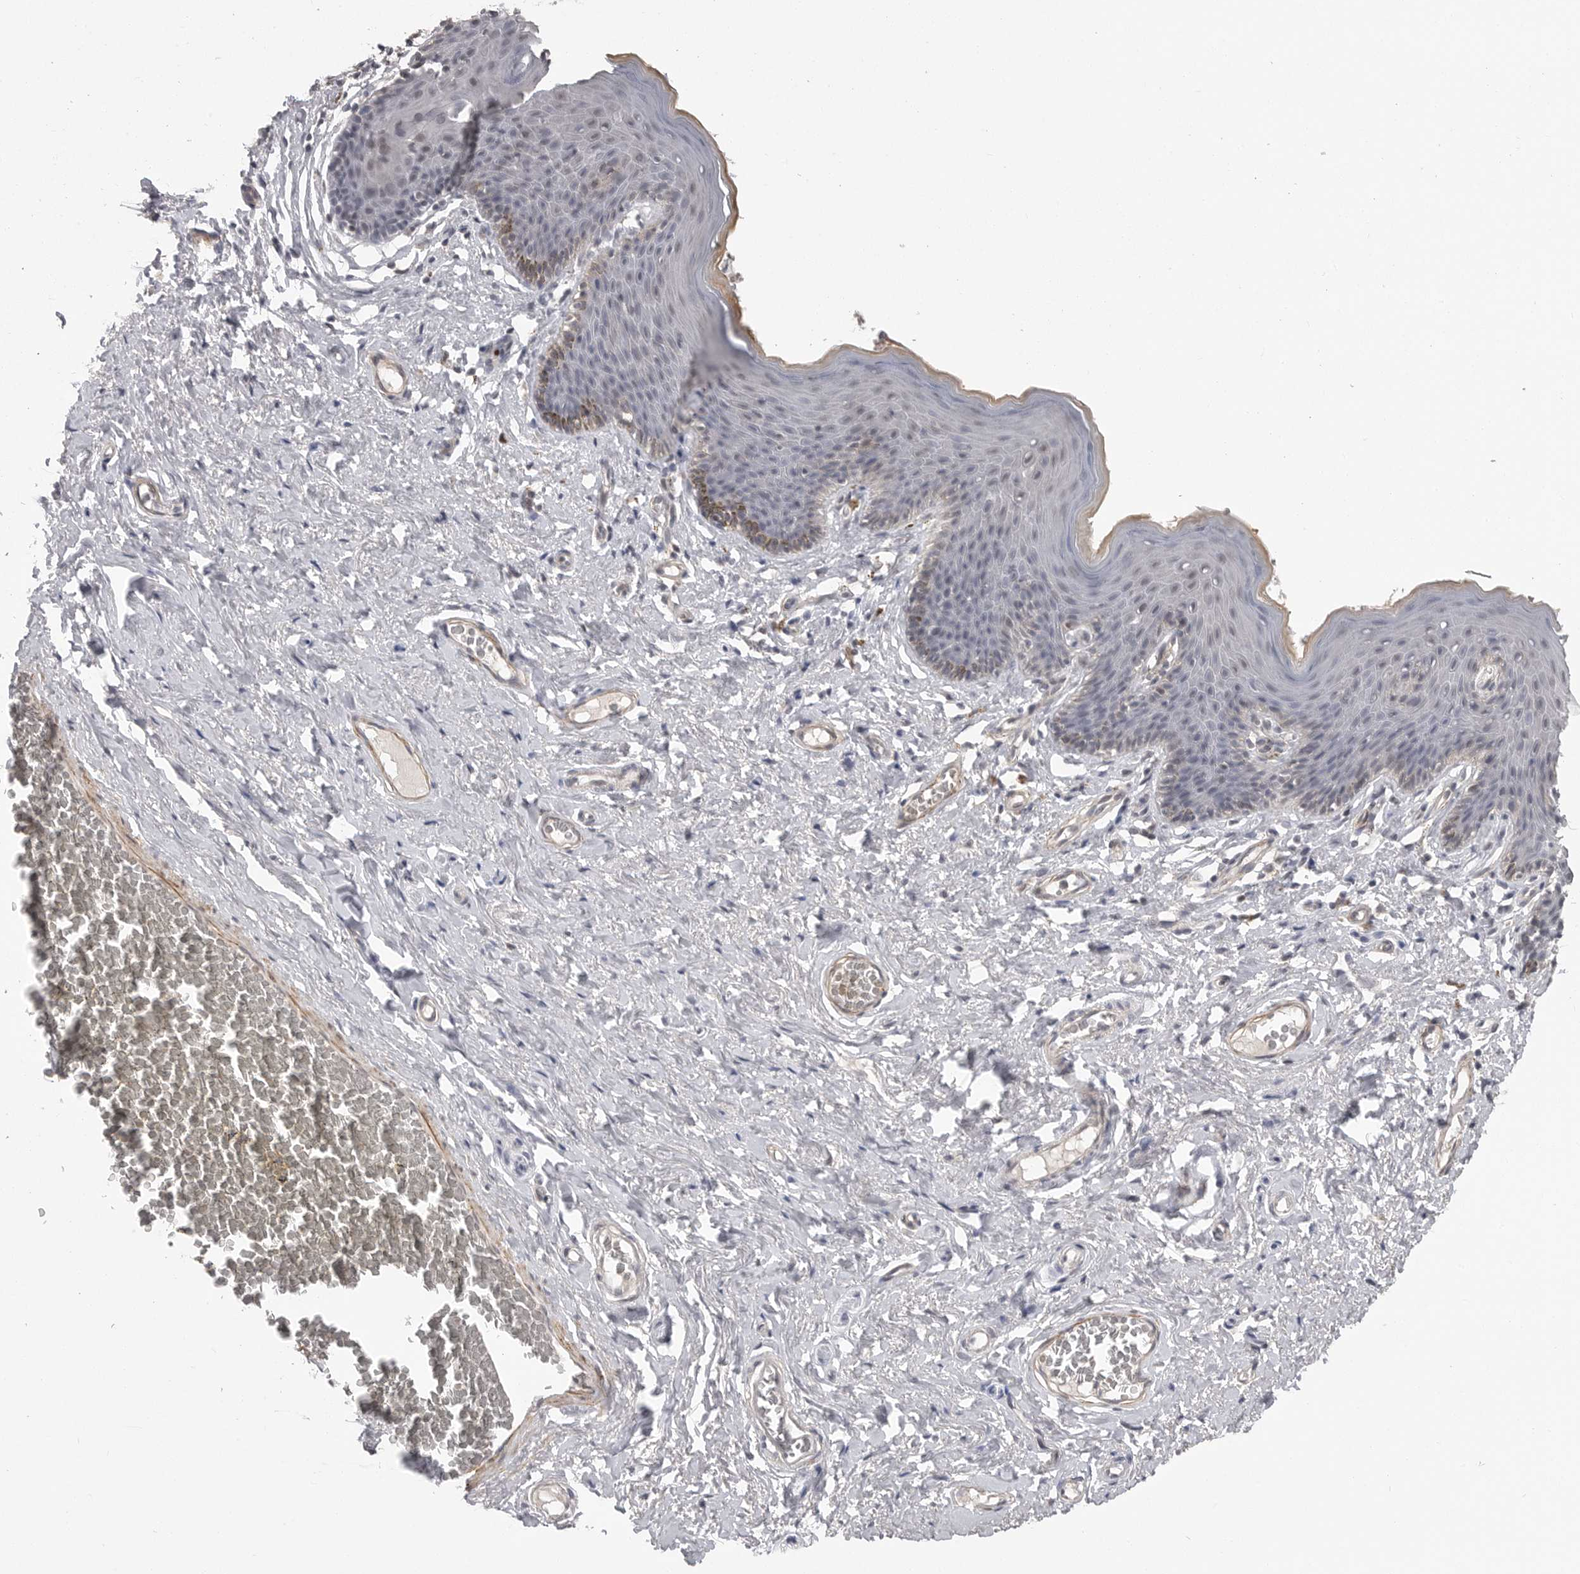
{"staining": {"intensity": "weak", "quantity": "<25%", "location": "cytoplasmic/membranous,nuclear"}, "tissue": "skin", "cell_type": "Epidermal cells", "image_type": "normal", "snomed": [{"axis": "morphology", "description": "Normal tissue, NOS"}, {"axis": "topography", "description": "Vulva"}], "caption": "Immunohistochemistry (IHC) micrograph of benign skin: human skin stained with DAB reveals no significant protein staining in epidermal cells. Nuclei are stained in blue.", "gene": "PLEKHF1", "patient": {"sex": "female", "age": 66}}